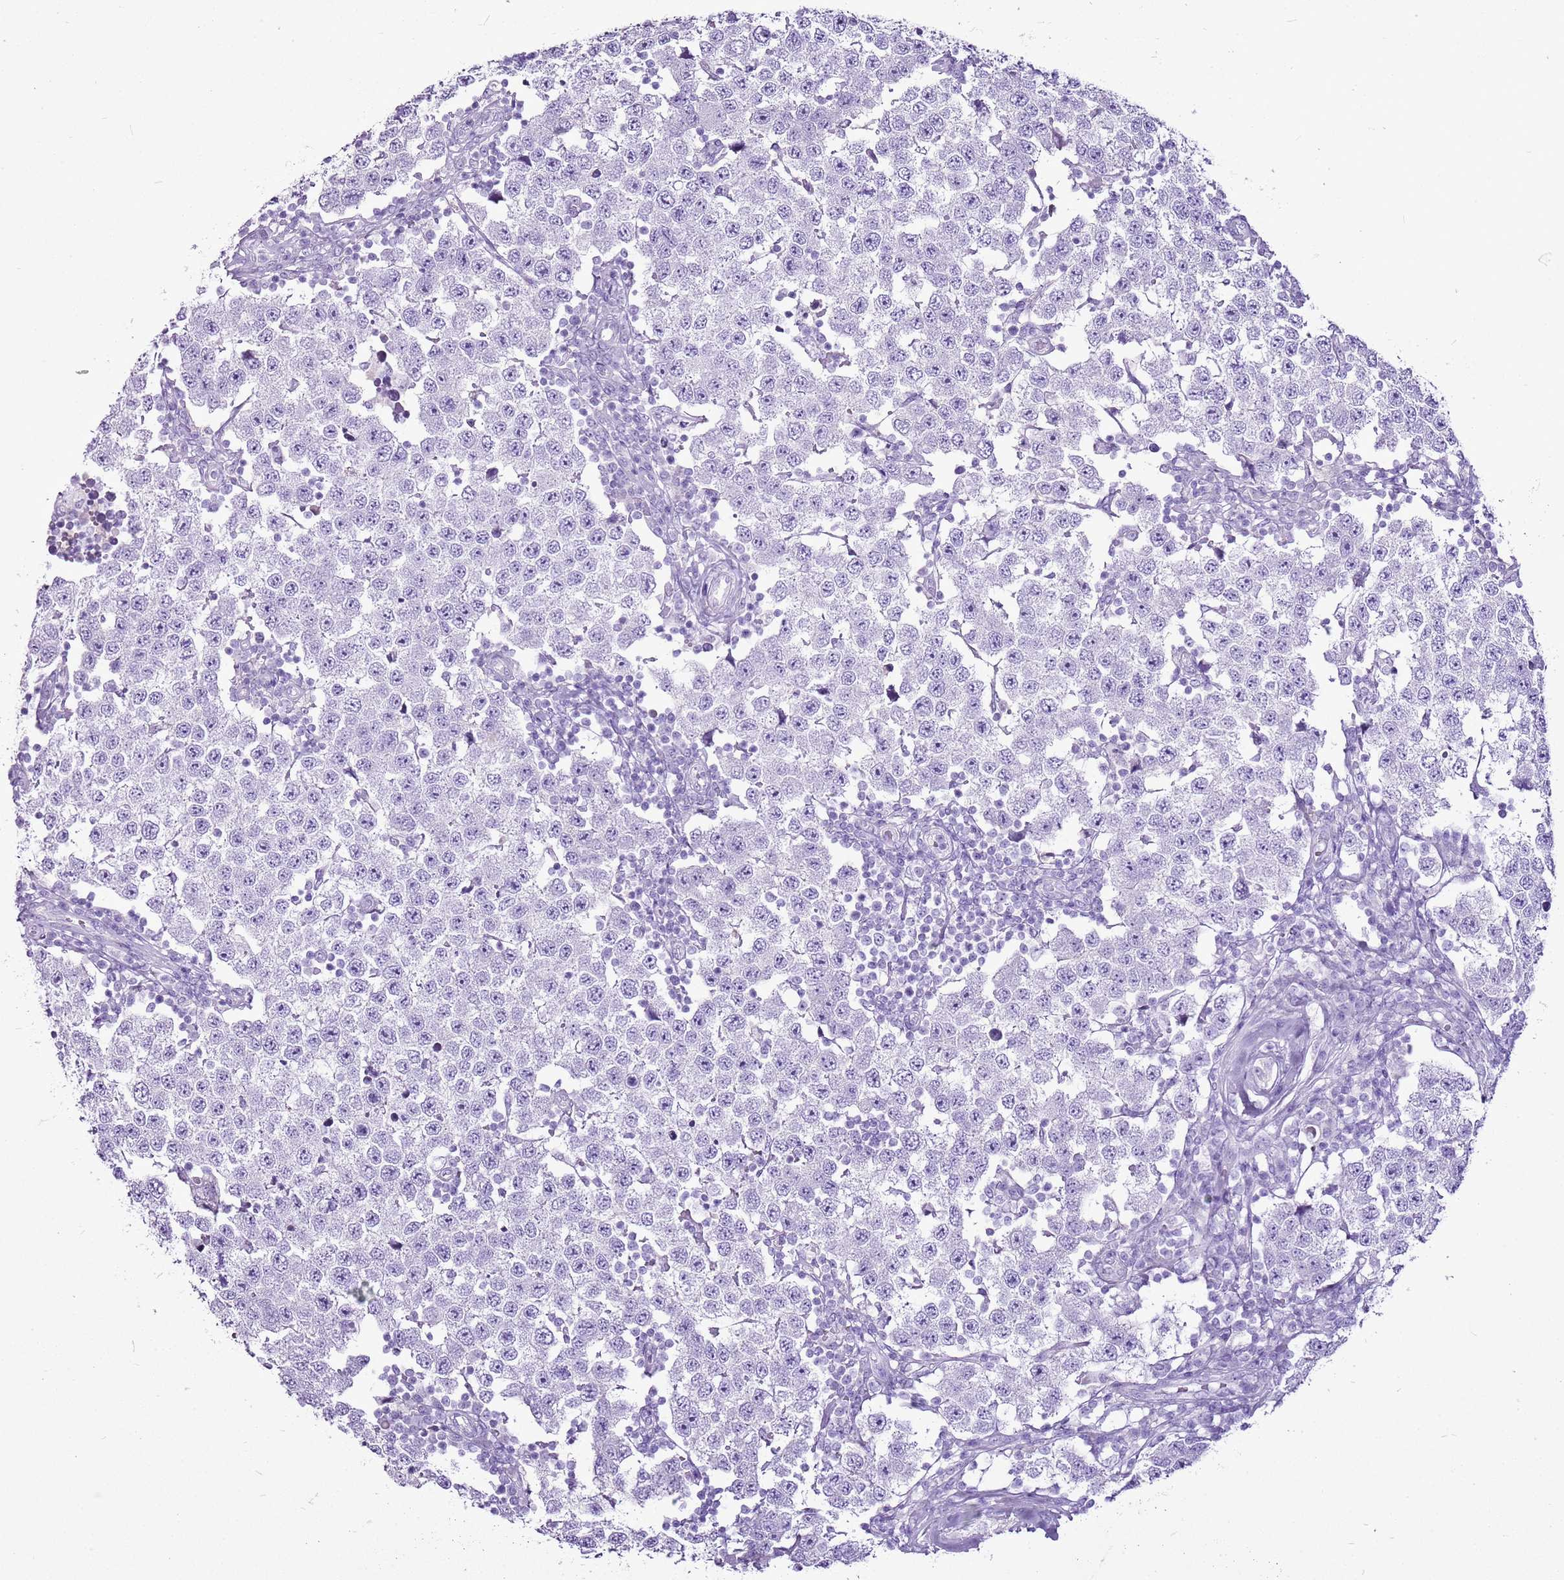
{"staining": {"intensity": "negative", "quantity": "none", "location": "none"}, "tissue": "testis cancer", "cell_type": "Tumor cells", "image_type": "cancer", "snomed": [{"axis": "morphology", "description": "Seminoma, NOS"}, {"axis": "topography", "description": "Testis"}], "caption": "The immunohistochemistry (IHC) photomicrograph has no significant staining in tumor cells of testis cancer (seminoma) tissue.", "gene": "CNFN", "patient": {"sex": "male", "age": 34}}